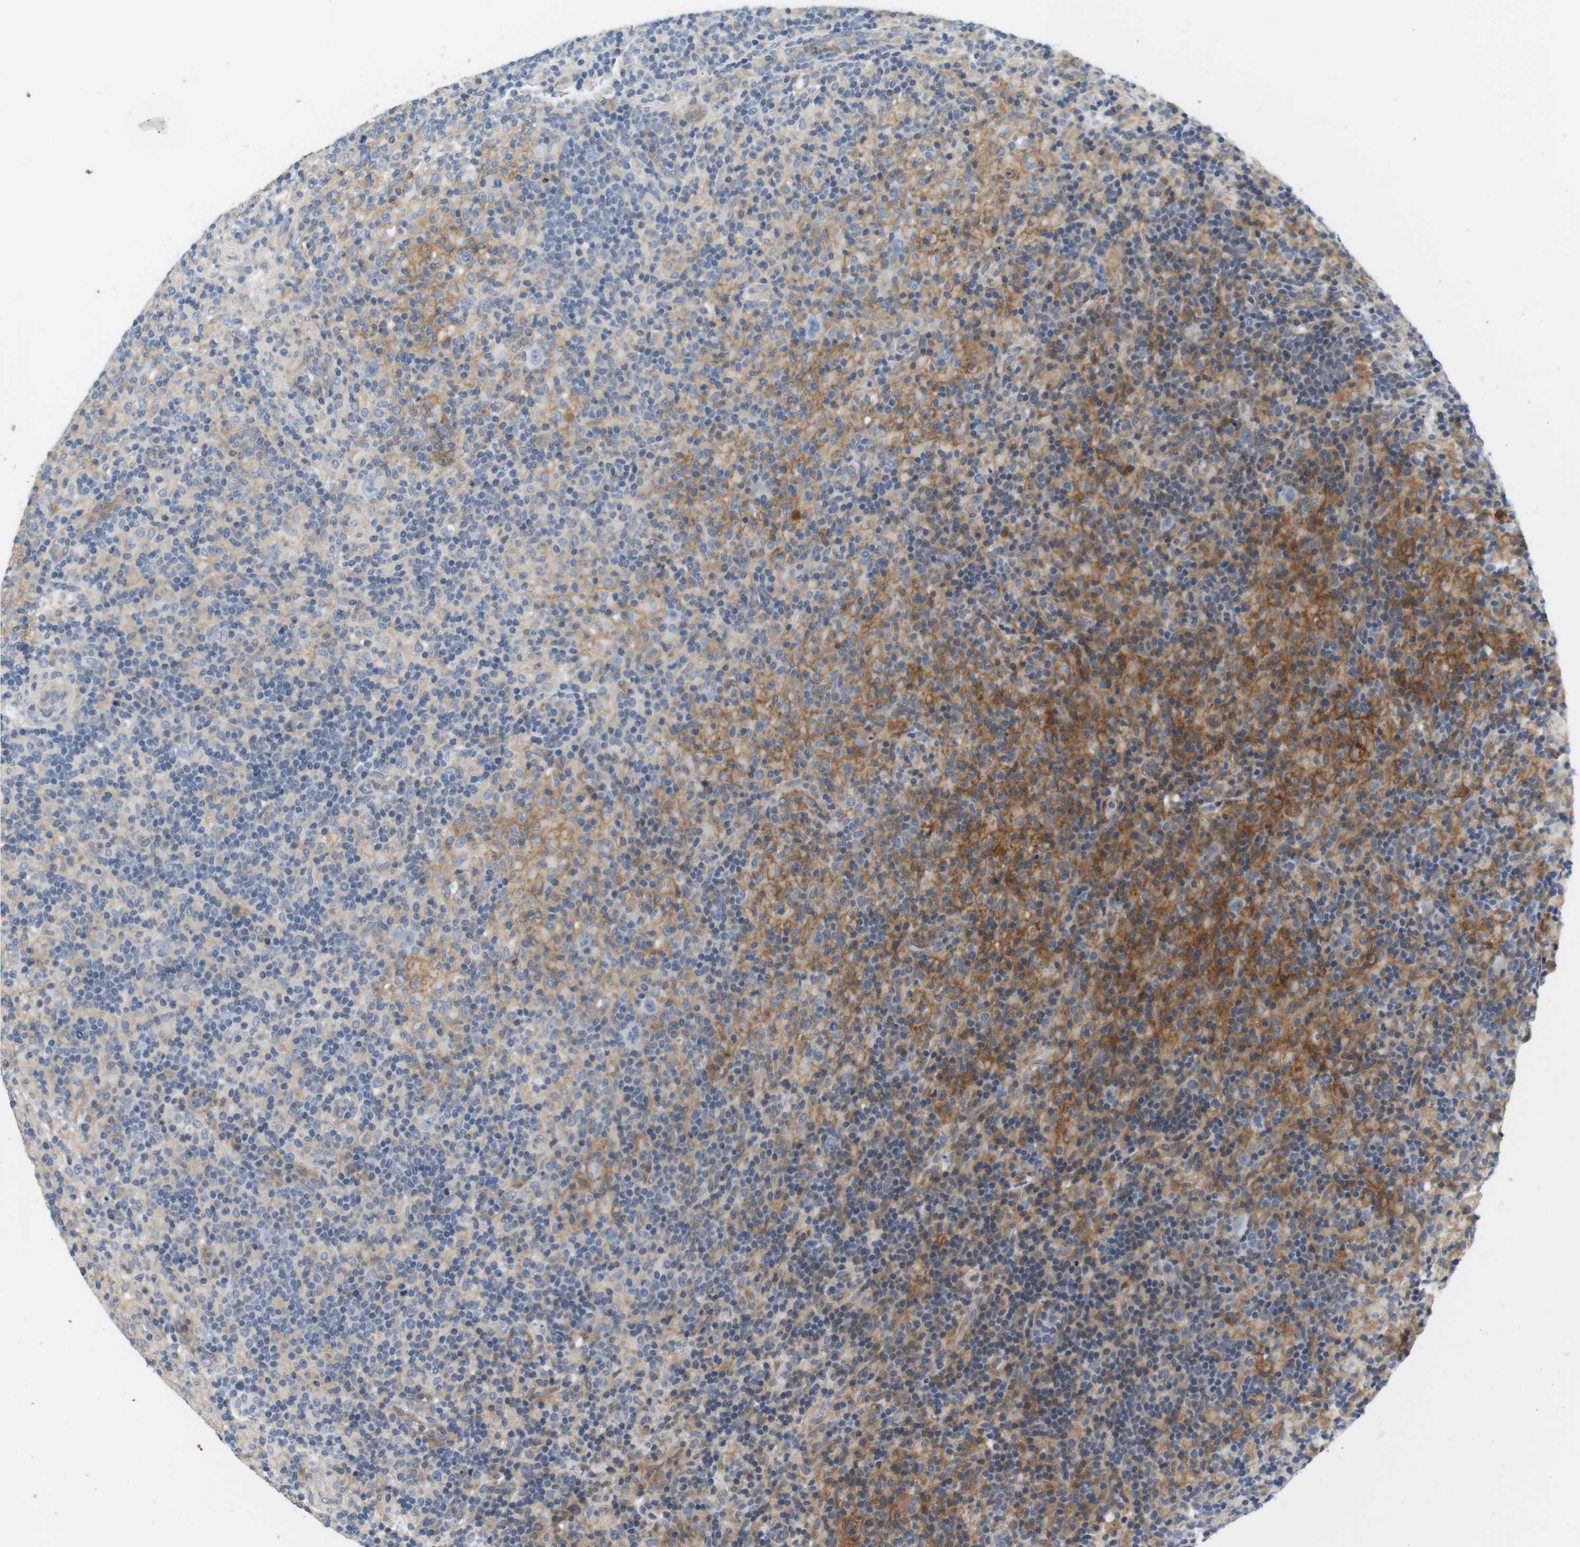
{"staining": {"intensity": "negative", "quantity": "none", "location": "none"}, "tissue": "lymphoma", "cell_type": "Tumor cells", "image_type": "cancer", "snomed": [{"axis": "morphology", "description": "Hodgkin's disease, NOS"}, {"axis": "topography", "description": "Lymph node"}], "caption": "IHC micrograph of lymphoma stained for a protein (brown), which displays no positivity in tumor cells.", "gene": "SLC30A1", "patient": {"sex": "male", "age": 70}}